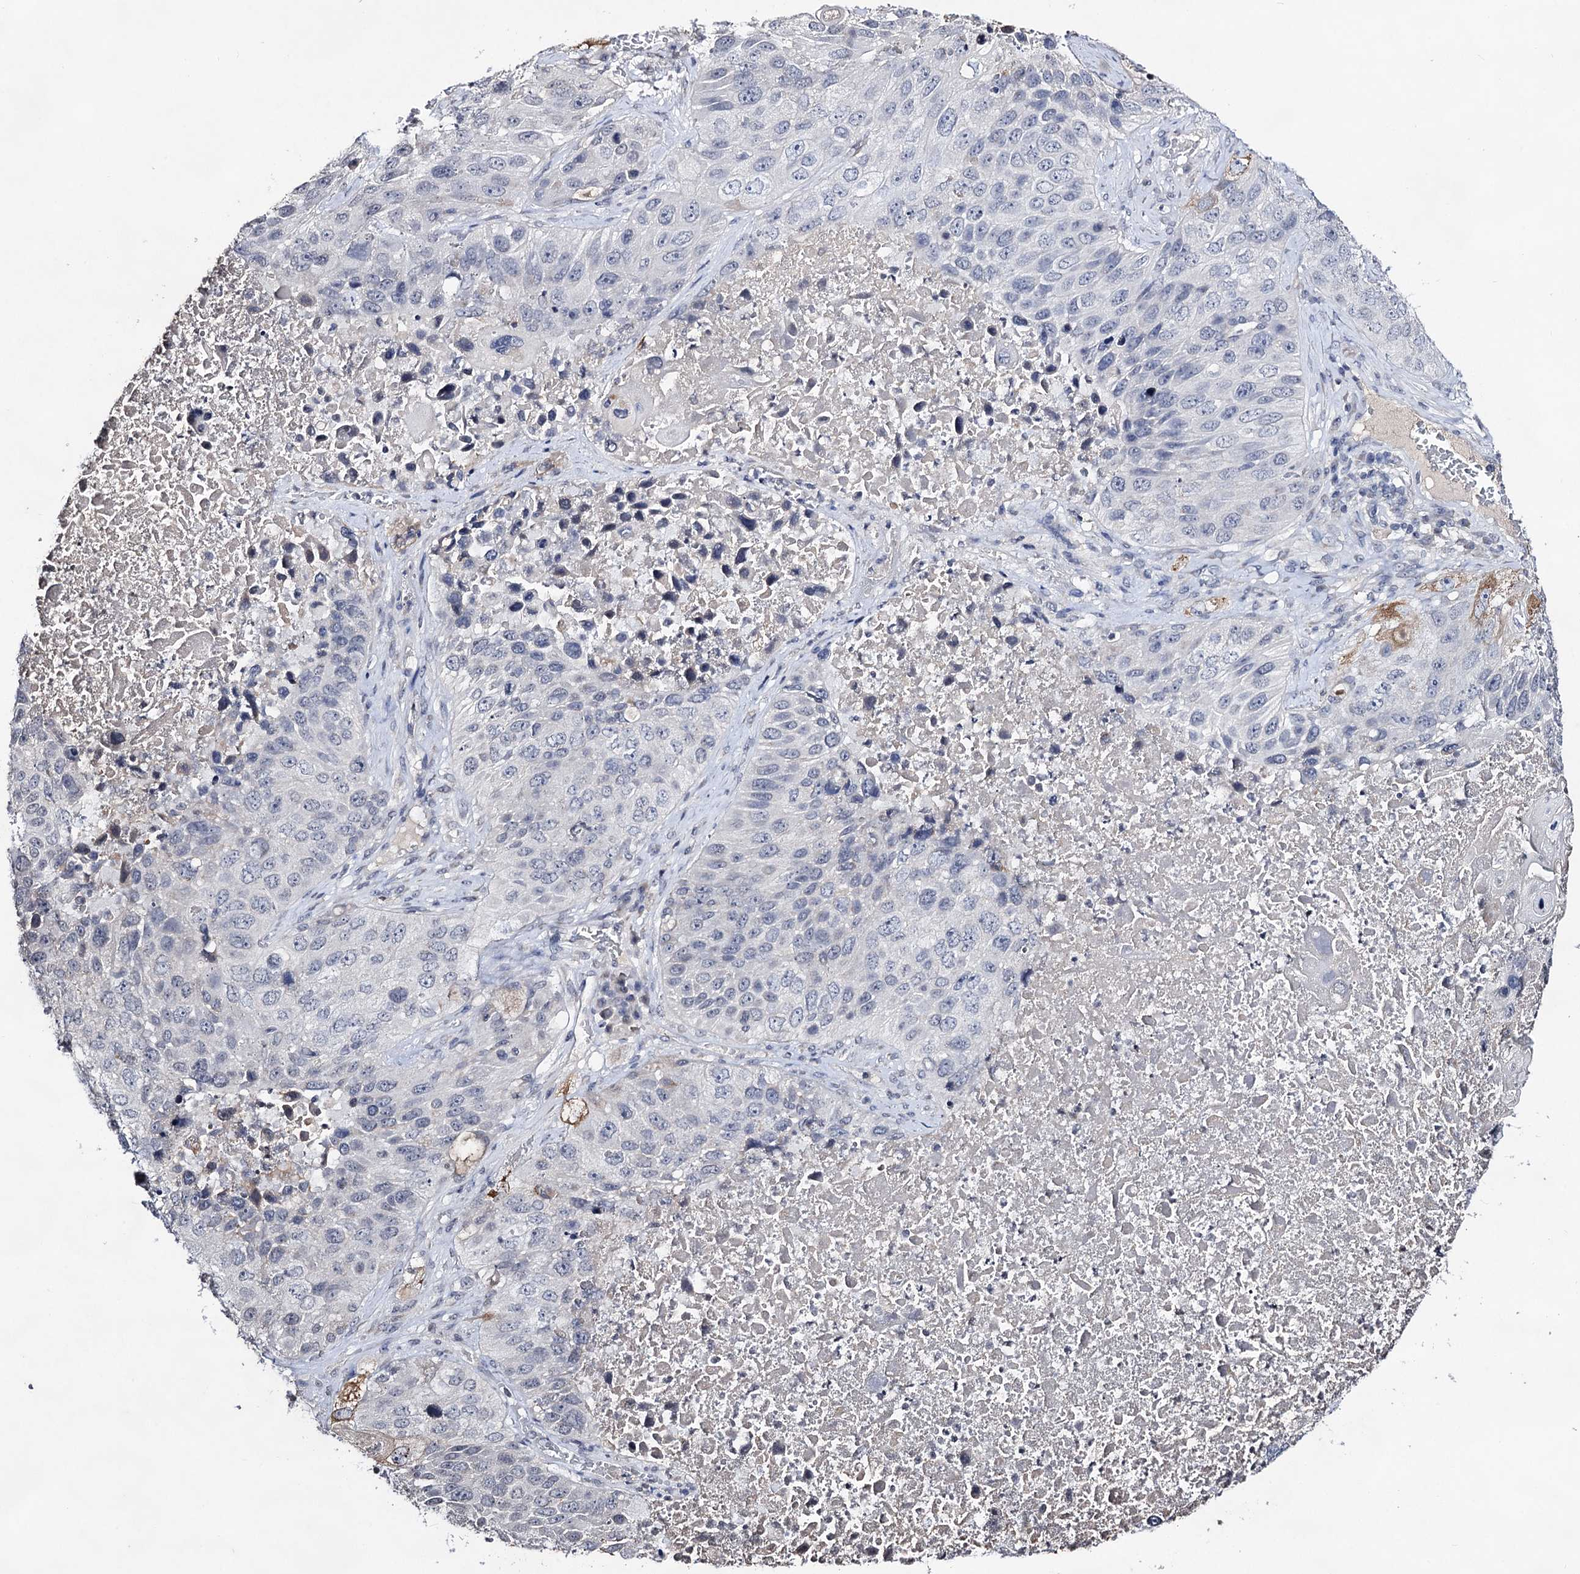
{"staining": {"intensity": "negative", "quantity": "none", "location": "none"}, "tissue": "lung cancer", "cell_type": "Tumor cells", "image_type": "cancer", "snomed": [{"axis": "morphology", "description": "Squamous cell carcinoma, NOS"}, {"axis": "topography", "description": "Lung"}], "caption": "This is a photomicrograph of immunohistochemistry staining of lung squamous cell carcinoma, which shows no expression in tumor cells.", "gene": "PLIN1", "patient": {"sex": "male", "age": 61}}